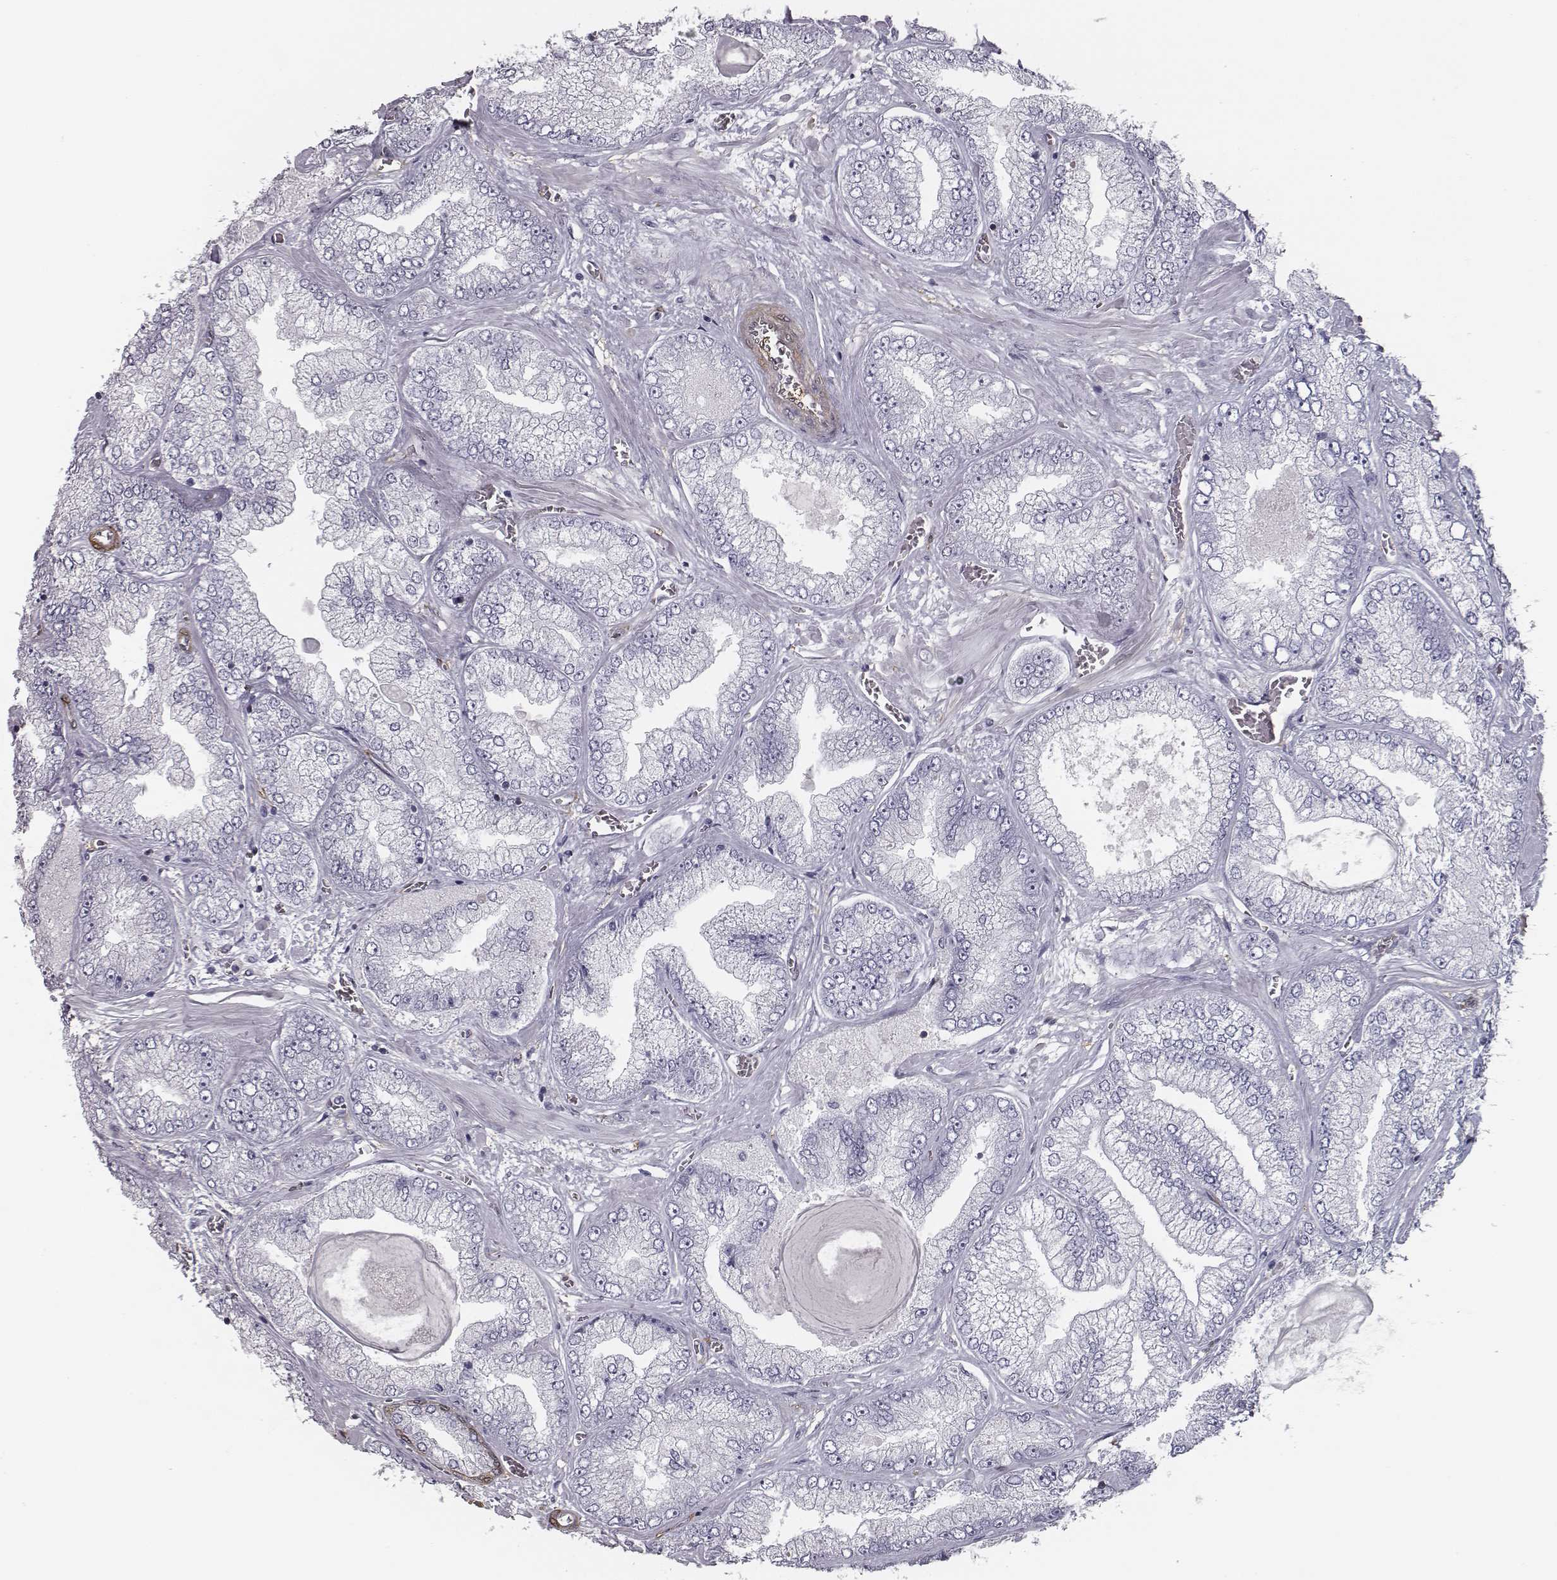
{"staining": {"intensity": "negative", "quantity": "none", "location": "none"}, "tissue": "prostate cancer", "cell_type": "Tumor cells", "image_type": "cancer", "snomed": [{"axis": "morphology", "description": "Adenocarcinoma, Low grade"}, {"axis": "topography", "description": "Prostate"}], "caption": "An image of prostate cancer stained for a protein reveals no brown staining in tumor cells. (Brightfield microscopy of DAB (3,3'-diaminobenzidine) immunohistochemistry (IHC) at high magnification).", "gene": "ISYNA1", "patient": {"sex": "male", "age": 57}}